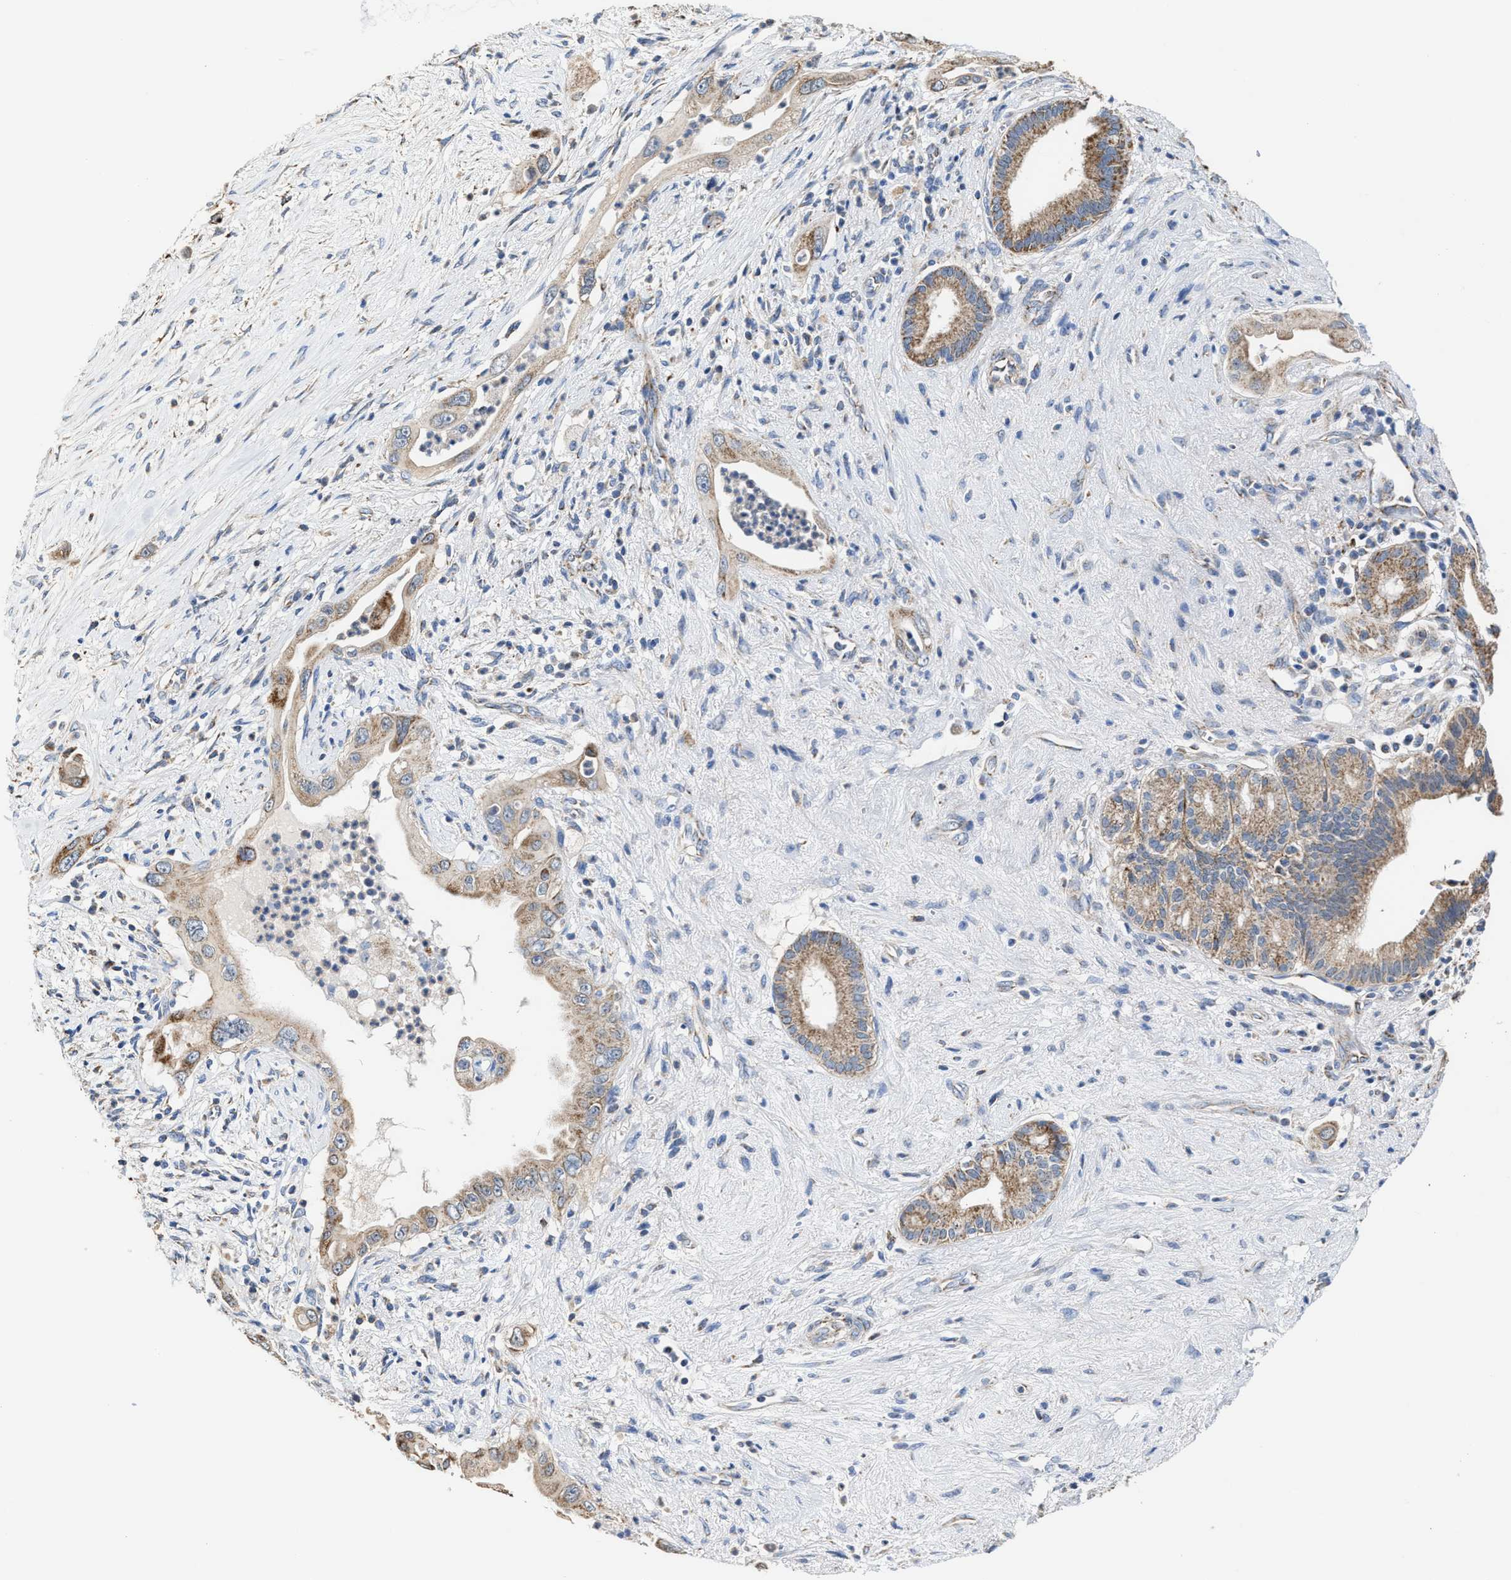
{"staining": {"intensity": "moderate", "quantity": ">75%", "location": "cytoplasmic/membranous"}, "tissue": "pancreatic cancer", "cell_type": "Tumor cells", "image_type": "cancer", "snomed": [{"axis": "morphology", "description": "Adenocarcinoma, NOS"}, {"axis": "topography", "description": "Pancreas"}], "caption": "Protein staining exhibits moderate cytoplasmic/membranous expression in about >75% of tumor cells in pancreatic adenocarcinoma.", "gene": "MECR", "patient": {"sex": "male", "age": 59}}